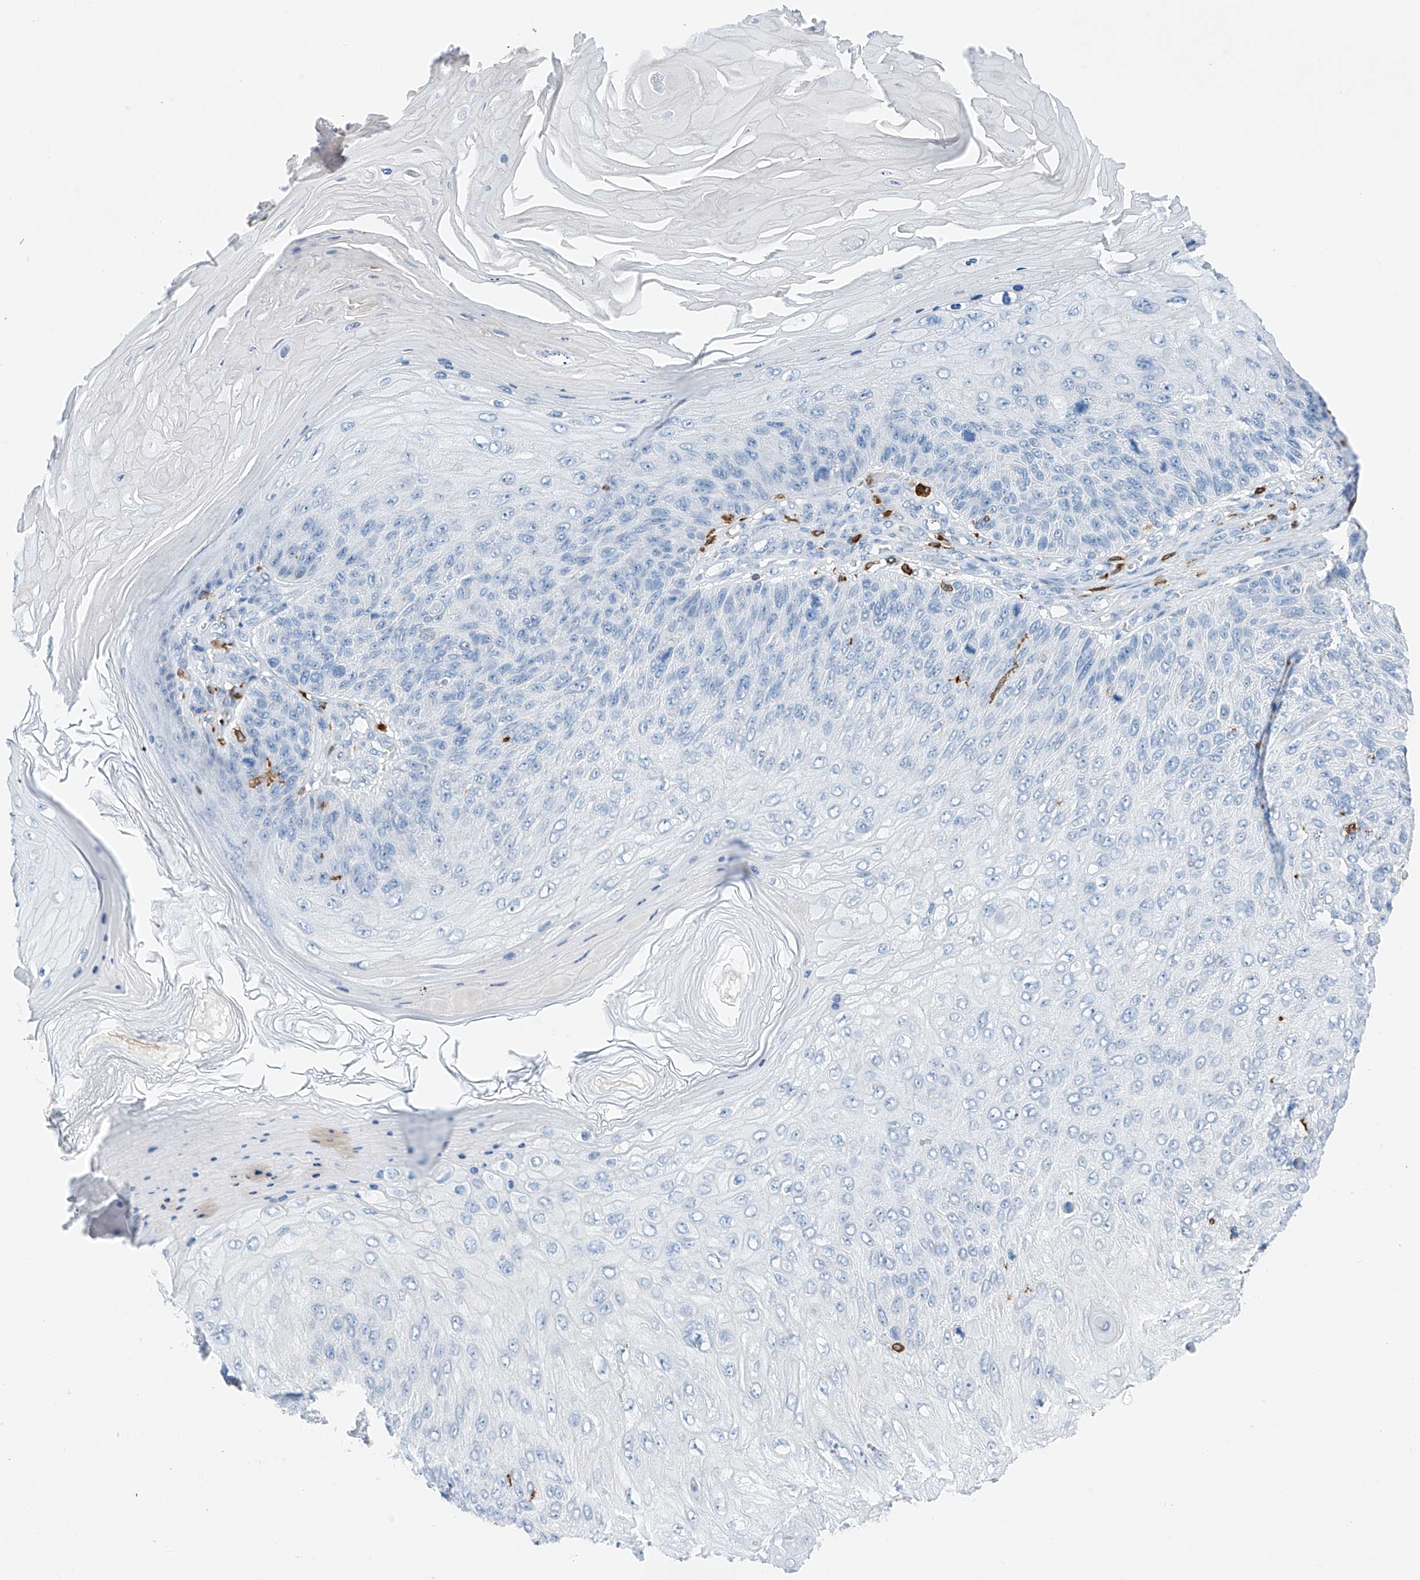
{"staining": {"intensity": "negative", "quantity": "none", "location": "none"}, "tissue": "skin cancer", "cell_type": "Tumor cells", "image_type": "cancer", "snomed": [{"axis": "morphology", "description": "Squamous cell carcinoma, NOS"}, {"axis": "topography", "description": "Skin"}], "caption": "High magnification brightfield microscopy of squamous cell carcinoma (skin) stained with DAB (3,3'-diaminobenzidine) (brown) and counterstained with hematoxylin (blue): tumor cells show no significant staining. Brightfield microscopy of immunohistochemistry stained with DAB (3,3'-diaminobenzidine) (brown) and hematoxylin (blue), captured at high magnification.", "gene": "TBXAS1", "patient": {"sex": "female", "age": 88}}